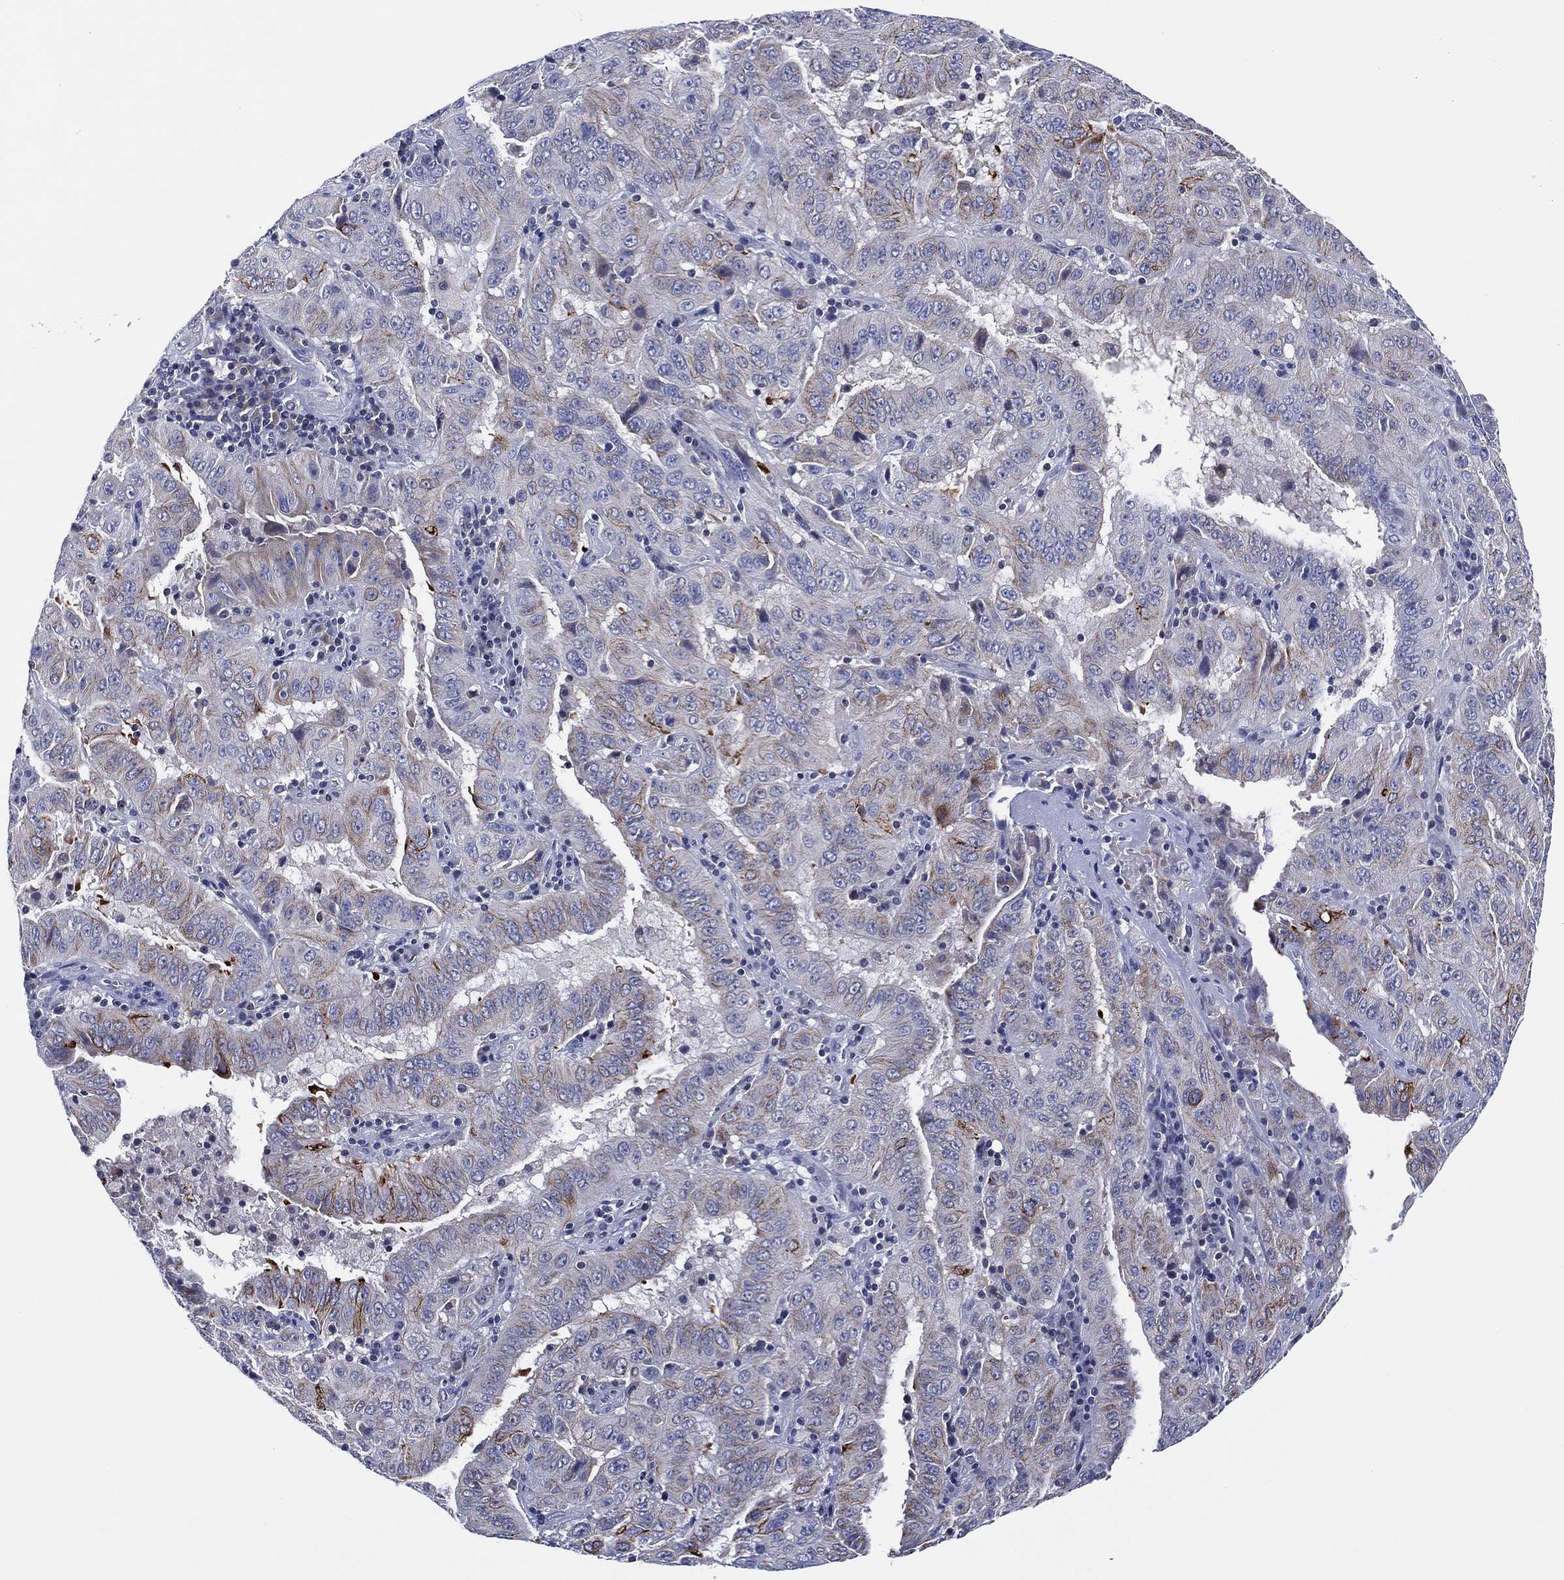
{"staining": {"intensity": "strong", "quantity": "<25%", "location": "cytoplasmic/membranous"}, "tissue": "pancreatic cancer", "cell_type": "Tumor cells", "image_type": "cancer", "snomed": [{"axis": "morphology", "description": "Adenocarcinoma, NOS"}, {"axis": "topography", "description": "Pancreas"}], "caption": "DAB immunohistochemical staining of pancreatic adenocarcinoma exhibits strong cytoplasmic/membranous protein expression in approximately <25% of tumor cells.", "gene": "TRIM31", "patient": {"sex": "male", "age": 63}}